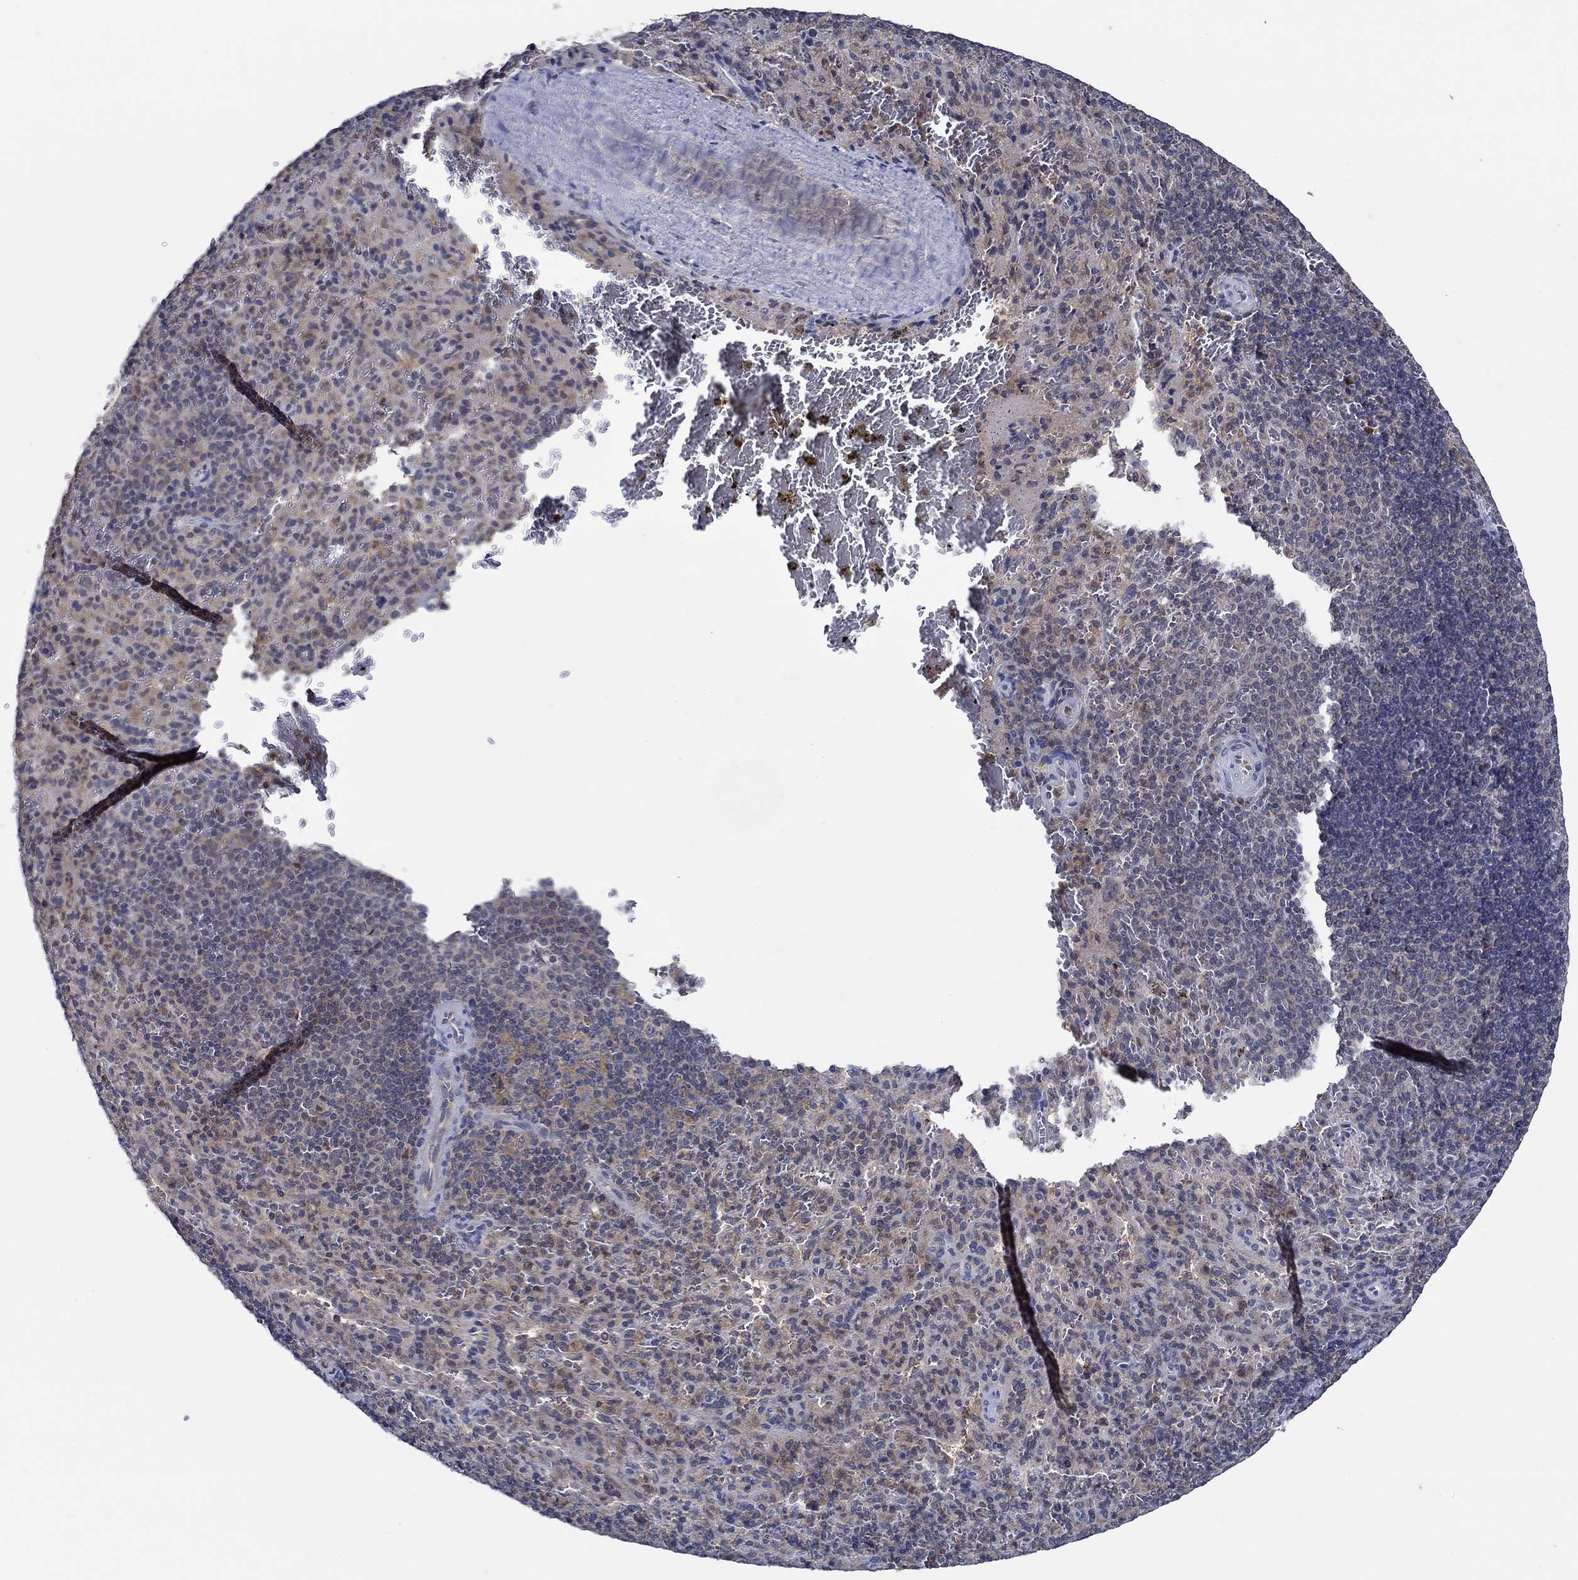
{"staining": {"intensity": "weak", "quantity": "25%-75%", "location": "cytoplasmic/membranous"}, "tissue": "spleen", "cell_type": "Cells in red pulp", "image_type": "normal", "snomed": [{"axis": "morphology", "description": "Normal tissue, NOS"}, {"axis": "topography", "description": "Spleen"}], "caption": "Immunohistochemistry (IHC) micrograph of unremarkable spleen: human spleen stained using IHC demonstrates low levels of weak protein expression localized specifically in the cytoplasmic/membranous of cells in red pulp, appearing as a cytoplasmic/membranous brown color.", "gene": "DACT1", "patient": {"sex": "male", "age": 57}}